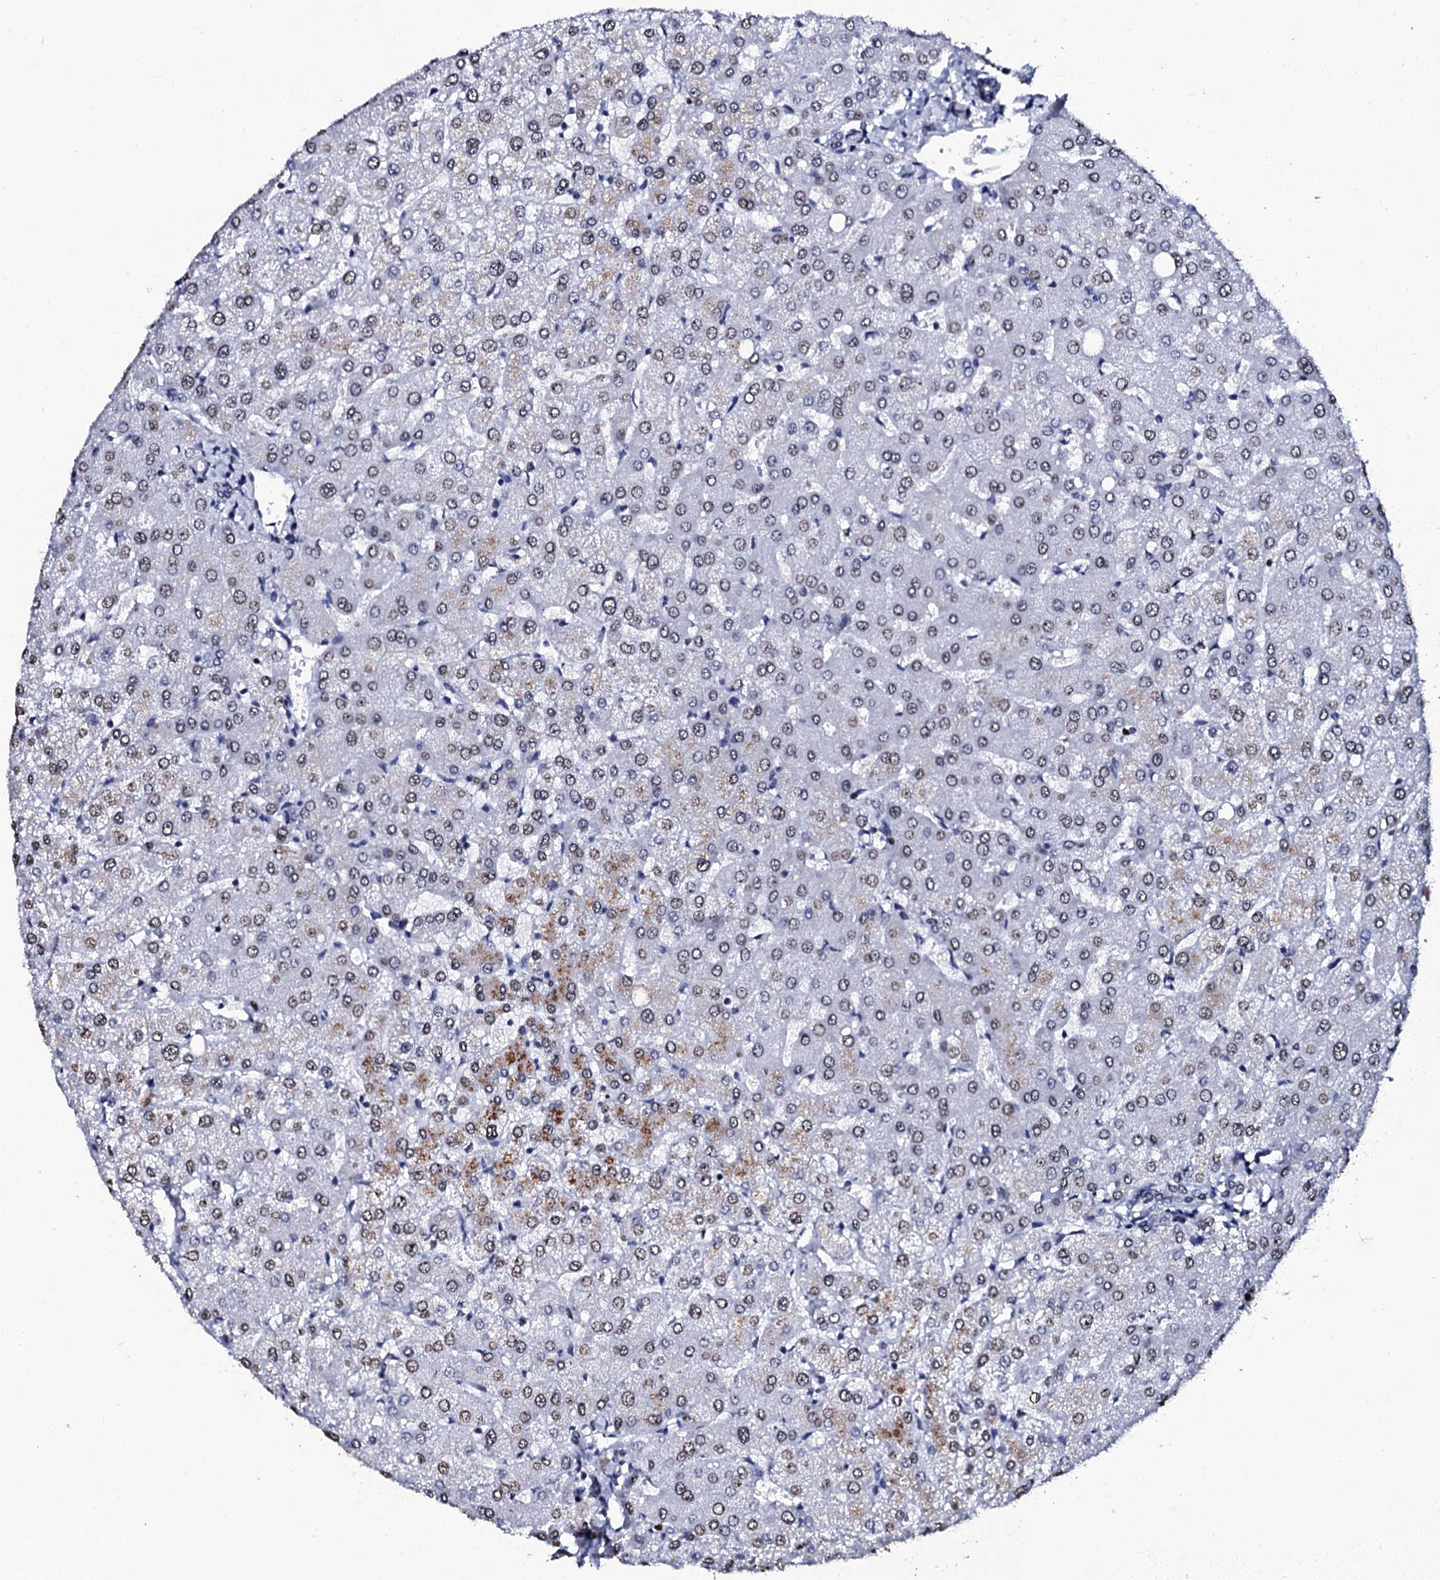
{"staining": {"intensity": "weak", "quantity": "<25%", "location": "nuclear"}, "tissue": "liver", "cell_type": "Cholangiocytes", "image_type": "normal", "snomed": [{"axis": "morphology", "description": "Normal tissue, NOS"}, {"axis": "topography", "description": "Liver"}], "caption": "The histopathology image displays no significant expression in cholangiocytes of liver.", "gene": "NPM2", "patient": {"sex": "female", "age": 54}}